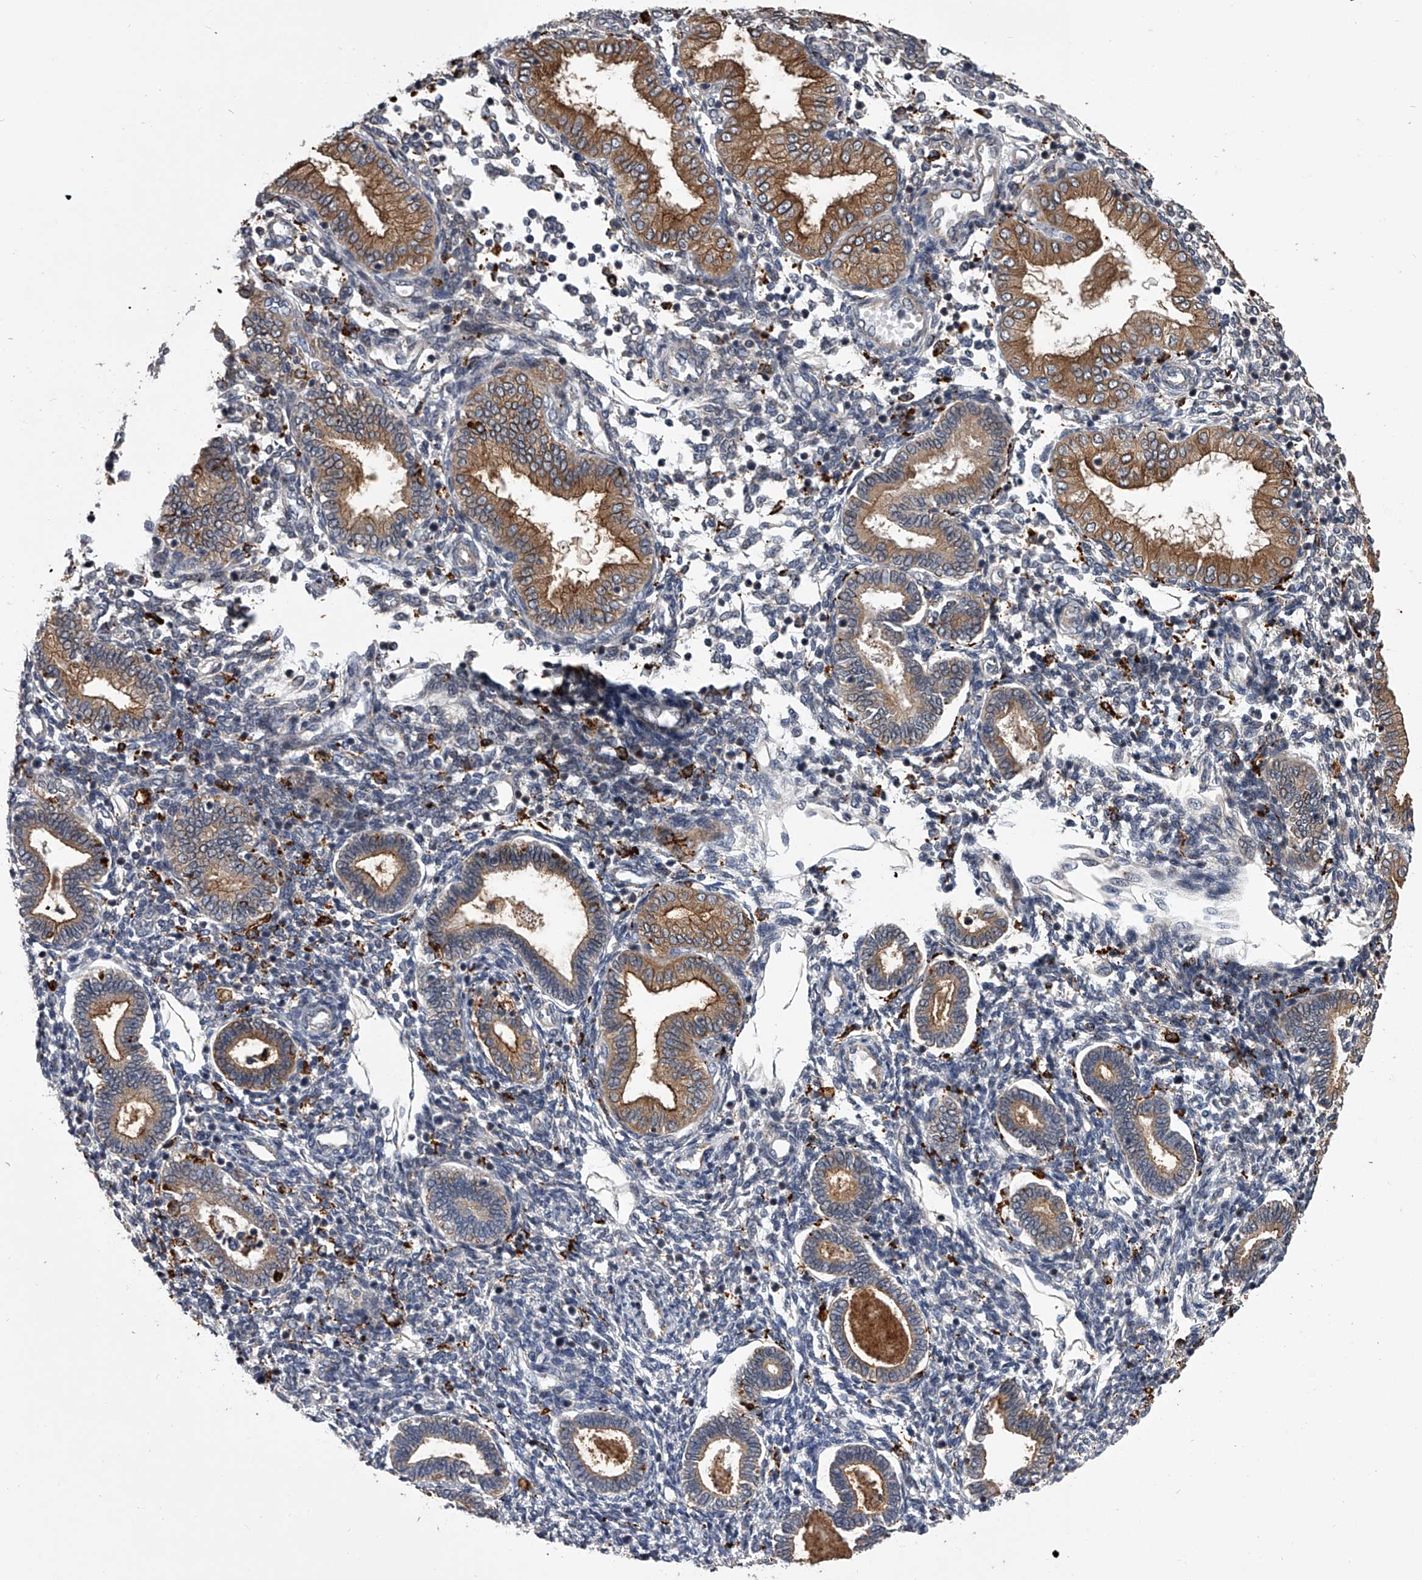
{"staining": {"intensity": "negative", "quantity": "none", "location": "none"}, "tissue": "endometrium", "cell_type": "Cells in endometrial stroma", "image_type": "normal", "snomed": [{"axis": "morphology", "description": "Normal tissue, NOS"}, {"axis": "topography", "description": "Endometrium"}], "caption": "Immunohistochemical staining of unremarkable endometrium exhibits no significant staining in cells in endometrial stroma. The staining is performed using DAB (3,3'-diaminobenzidine) brown chromogen with nuclei counter-stained in using hematoxylin.", "gene": "TRIM8", "patient": {"sex": "female", "age": 53}}